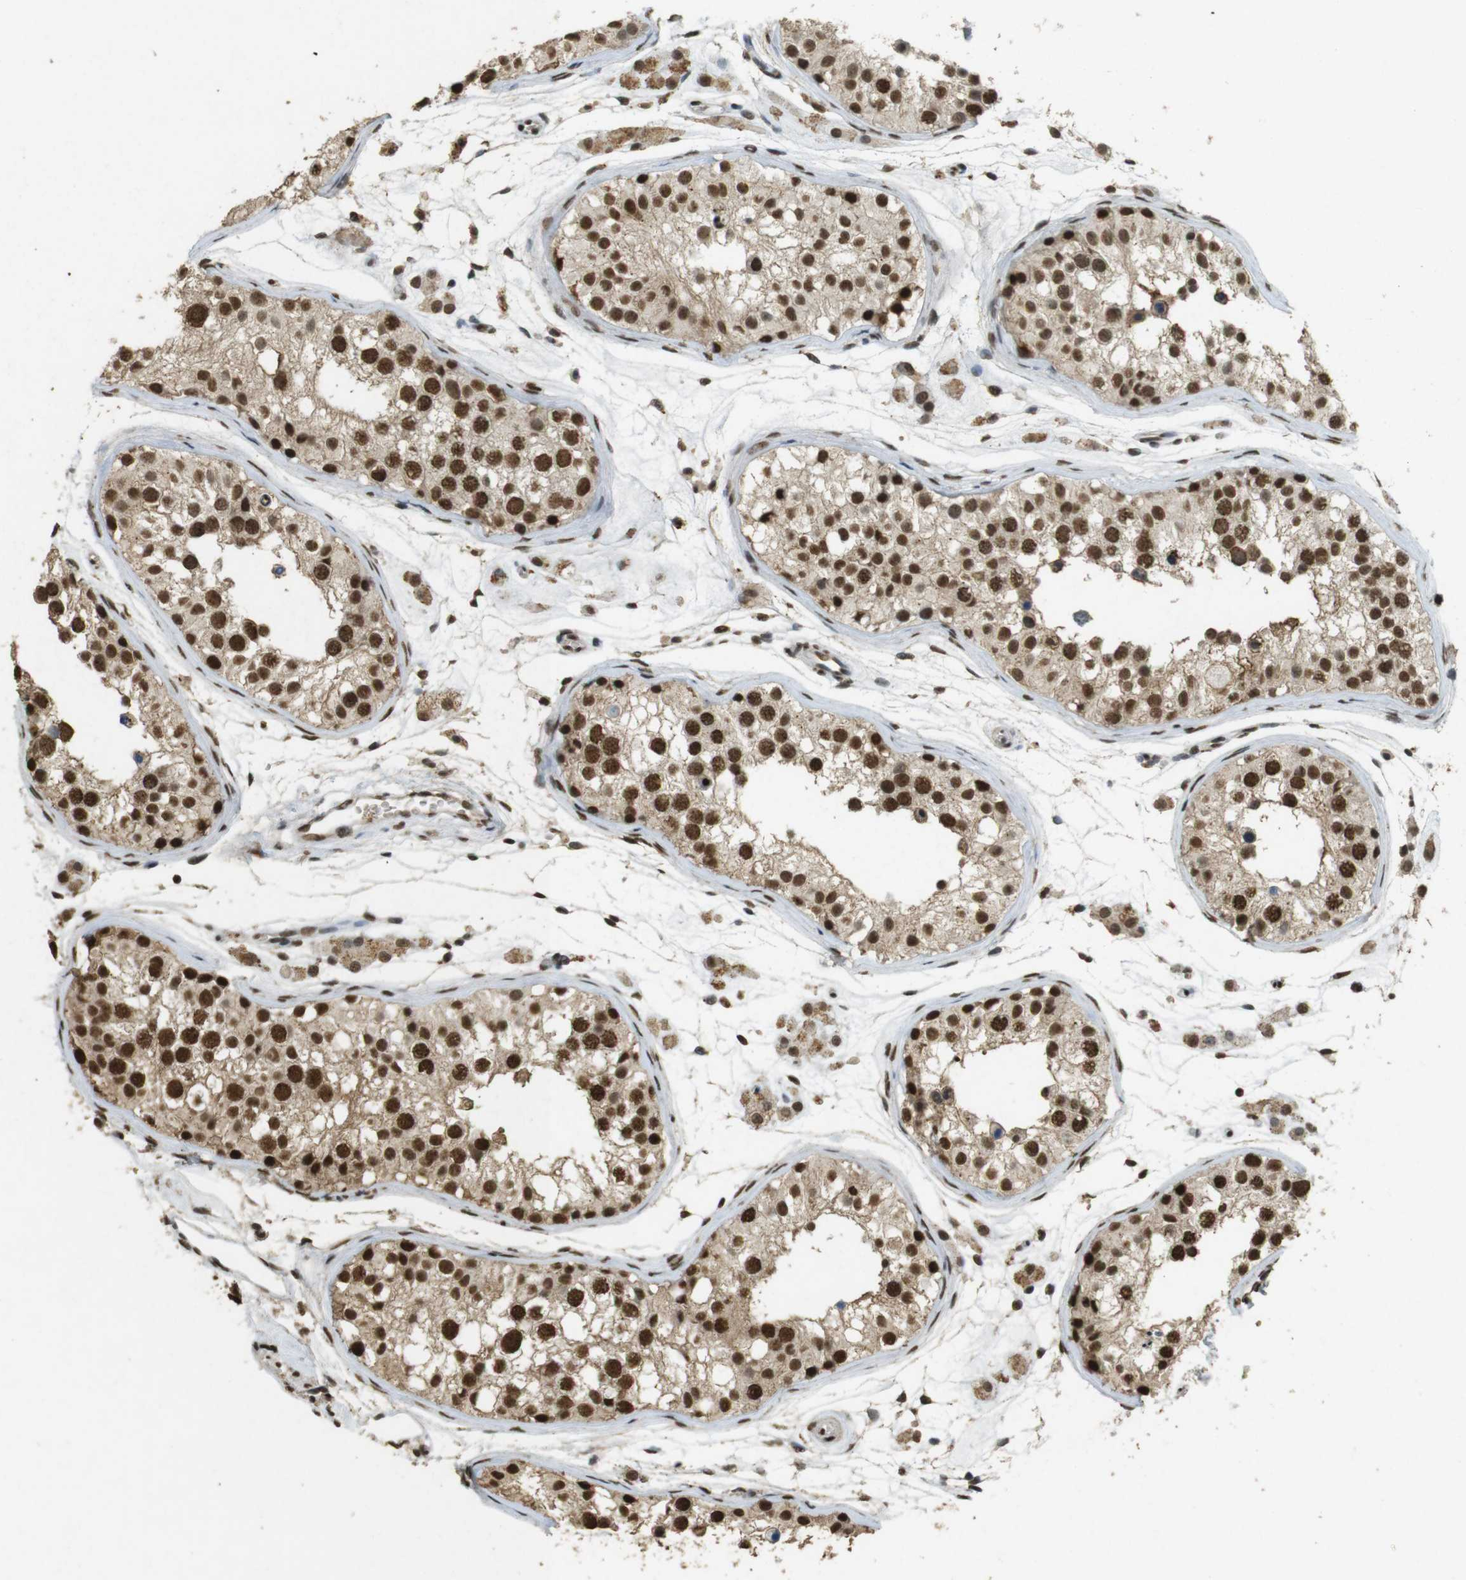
{"staining": {"intensity": "strong", "quantity": ">75%", "location": "cytoplasmic/membranous,nuclear"}, "tissue": "testis", "cell_type": "Cells in seminiferous ducts", "image_type": "normal", "snomed": [{"axis": "morphology", "description": "Normal tissue, NOS"}, {"axis": "morphology", "description": "Adenocarcinoma, metastatic, NOS"}, {"axis": "topography", "description": "Testis"}], "caption": "Protein staining shows strong cytoplasmic/membranous,nuclear expression in about >75% of cells in seminiferous ducts in unremarkable testis. (IHC, brightfield microscopy, high magnification).", "gene": "GATA4", "patient": {"sex": "male", "age": 26}}